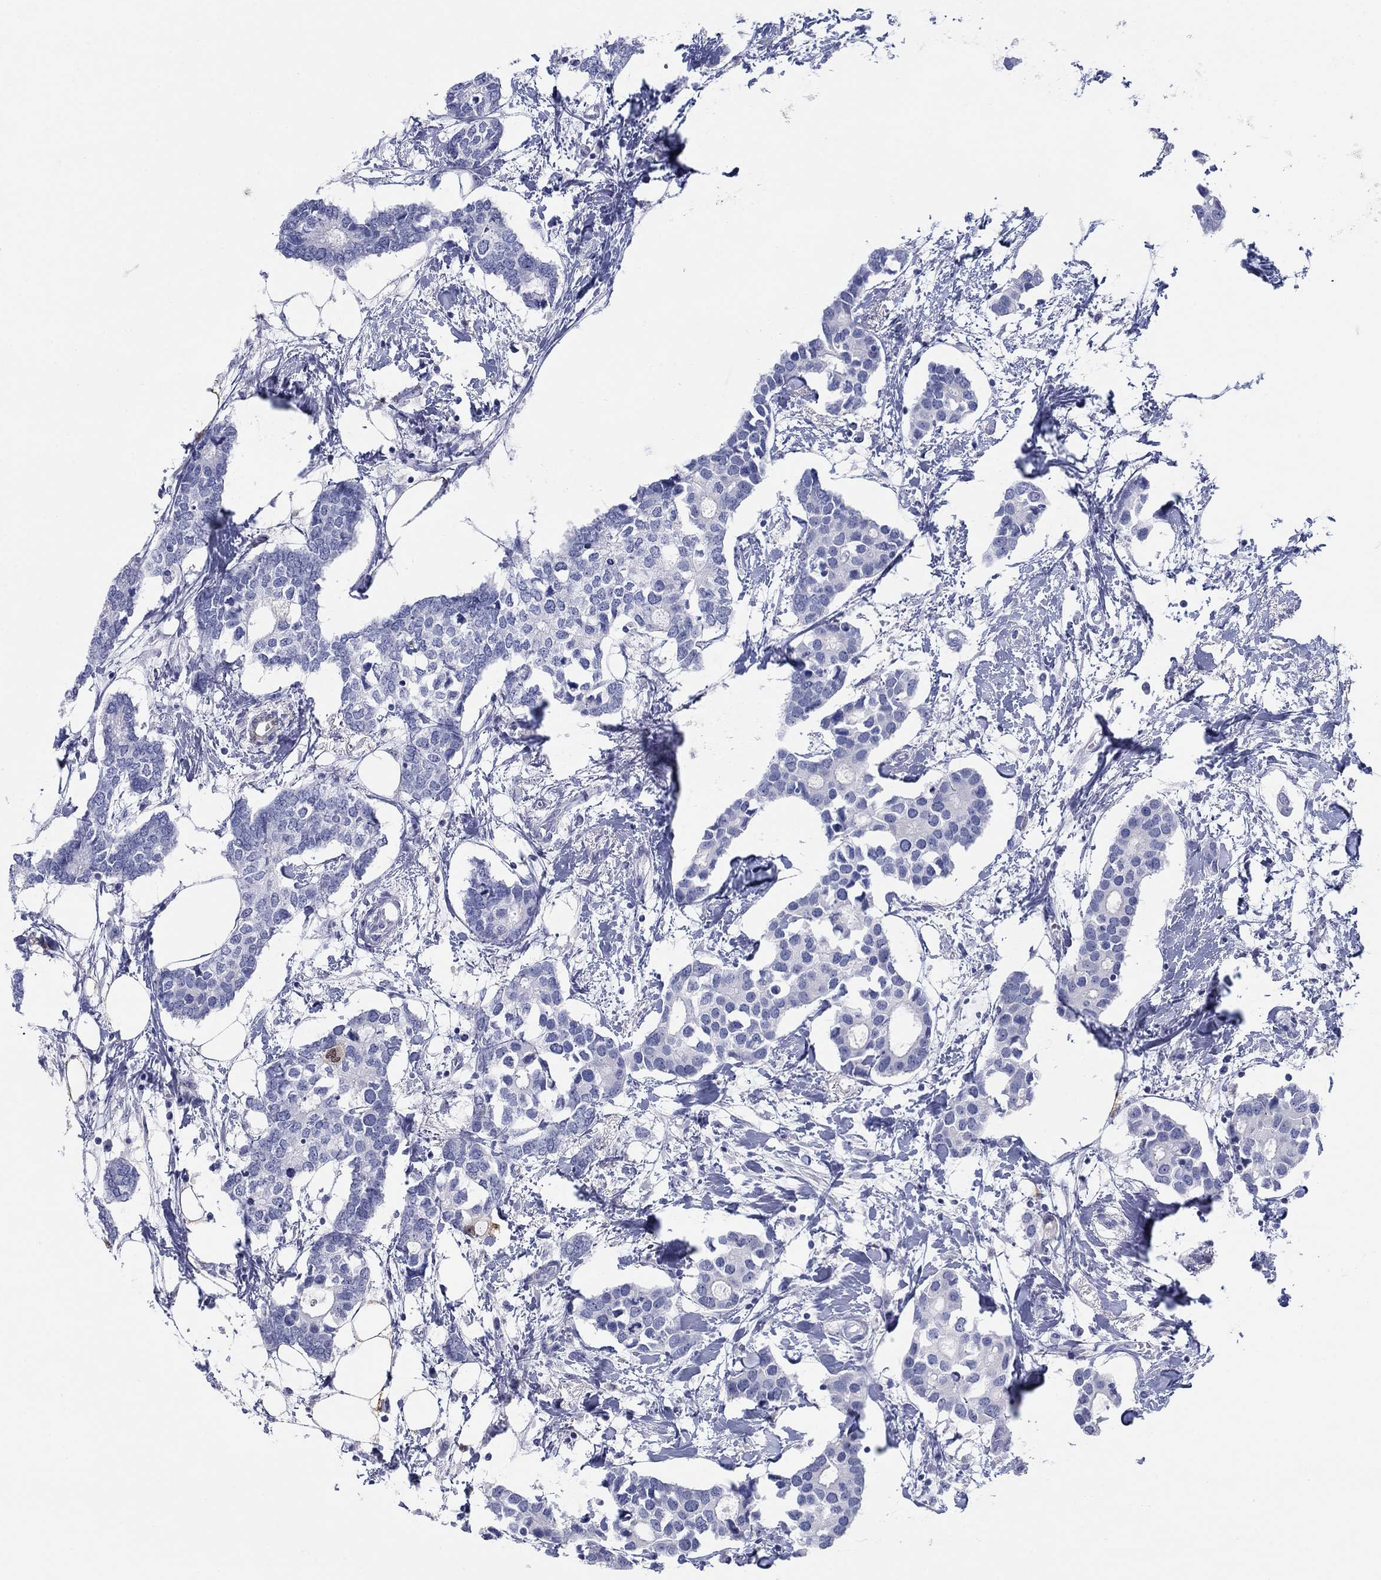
{"staining": {"intensity": "negative", "quantity": "none", "location": "none"}, "tissue": "breast cancer", "cell_type": "Tumor cells", "image_type": "cancer", "snomed": [{"axis": "morphology", "description": "Duct carcinoma"}, {"axis": "topography", "description": "Breast"}], "caption": "Photomicrograph shows no significant protein staining in tumor cells of breast cancer. (DAB immunohistochemistry, high magnification).", "gene": "AKR1C2", "patient": {"sex": "female", "age": 83}}